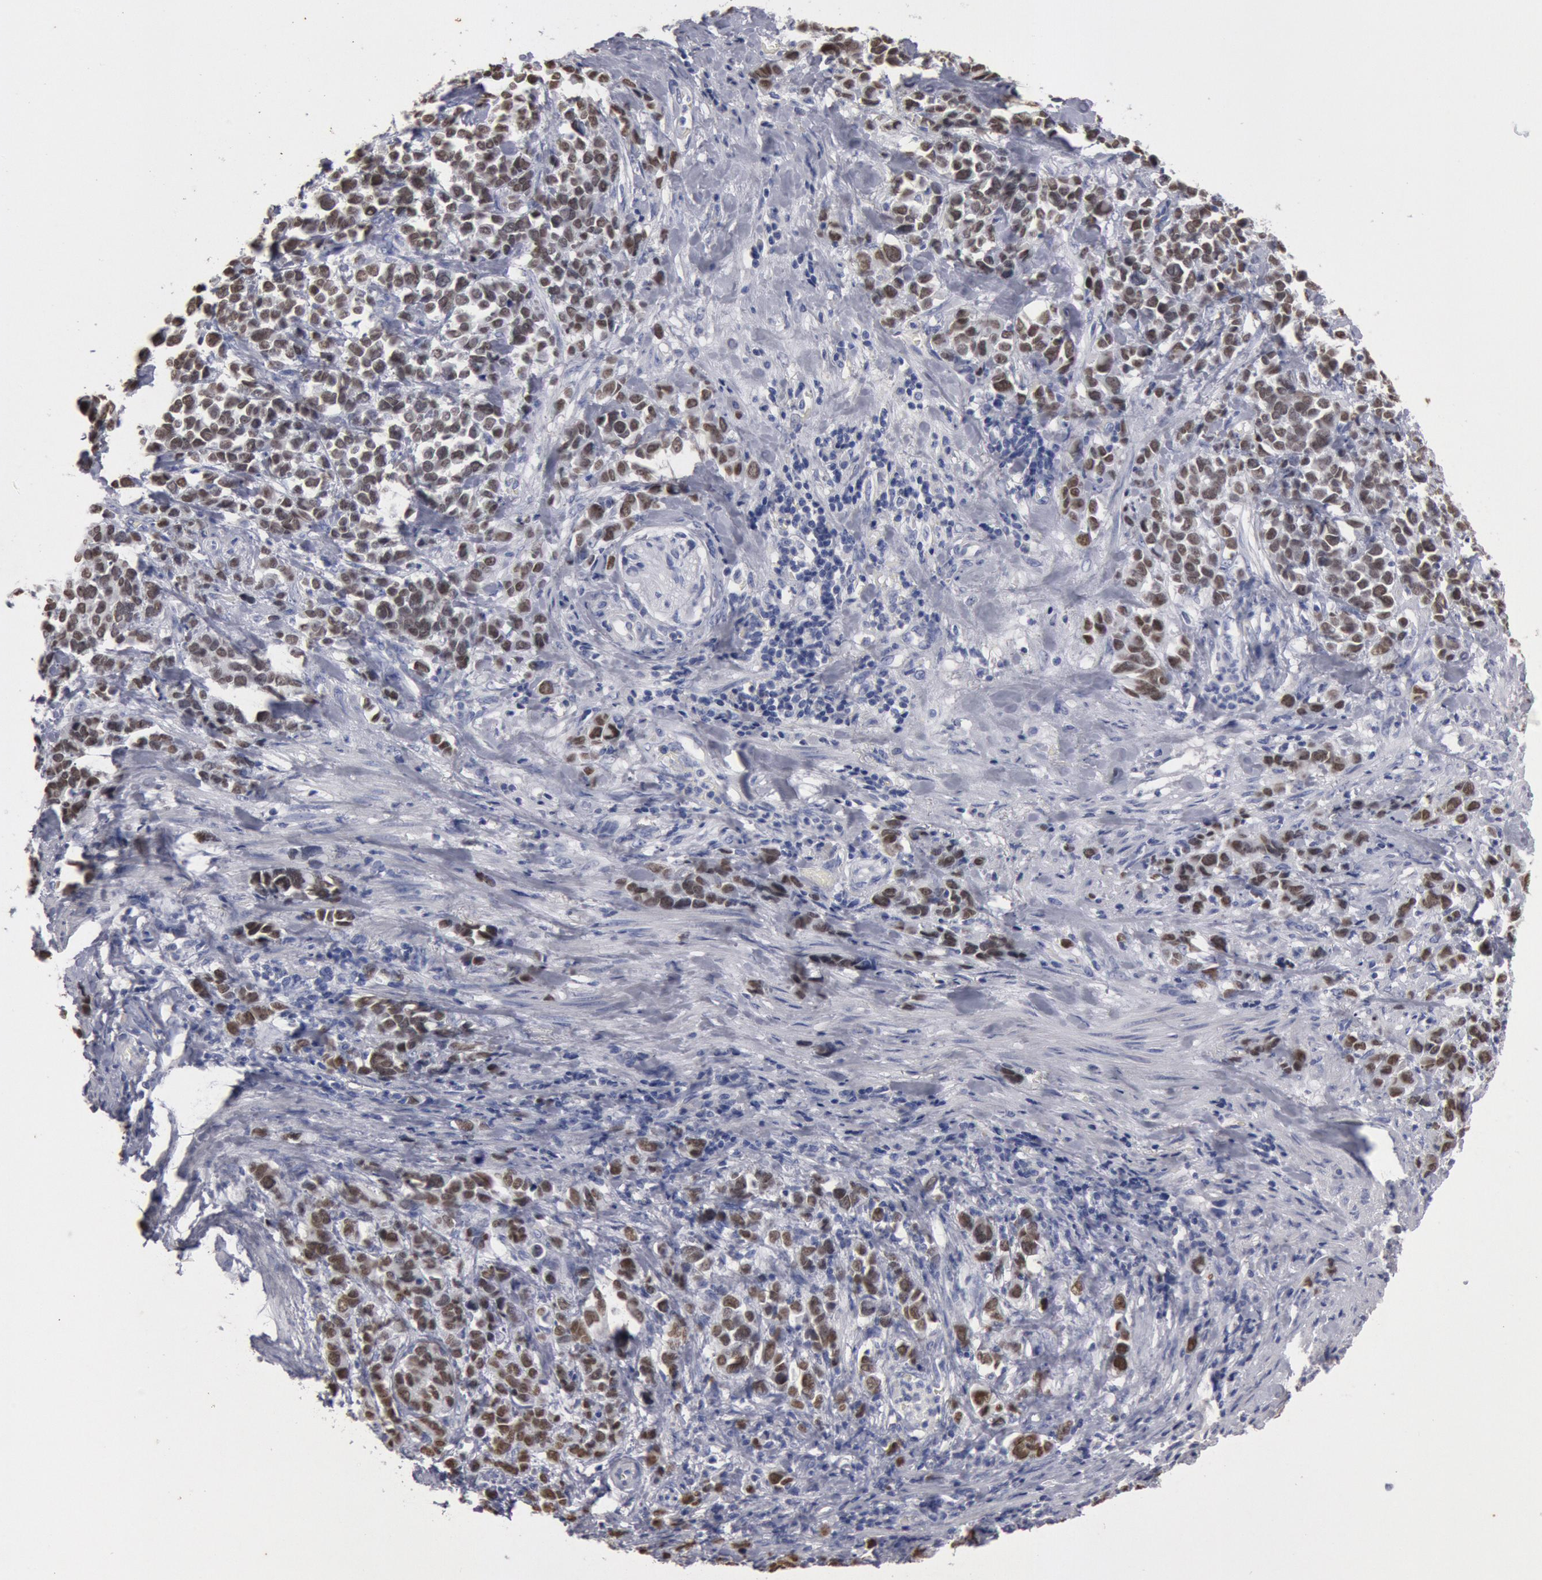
{"staining": {"intensity": "moderate", "quantity": "25%-75%", "location": "nuclear"}, "tissue": "stomach cancer", "cell_type": "Tumor cells", "image_type": "cancer", "snomed": [{"axis": "morphology", "description": "Adenocarcinoma, NOS"}, {"axis": "topography", "description": "Stomach, upper"}], "caption": "Immunohistochemistry (IHC) staining of adenocarcinoma (stomach), which displays medium levels of moderate nuclear expression in approximately 25%-75% of tumor cells indicating moderate nuclear protein staining. The staining was performed using DAB (brown) for protein detection and nuclei were counterstained in hematoxylin (blue).", "gene": "FOXA2", "patient": {"sex": "male", "age": 71}}